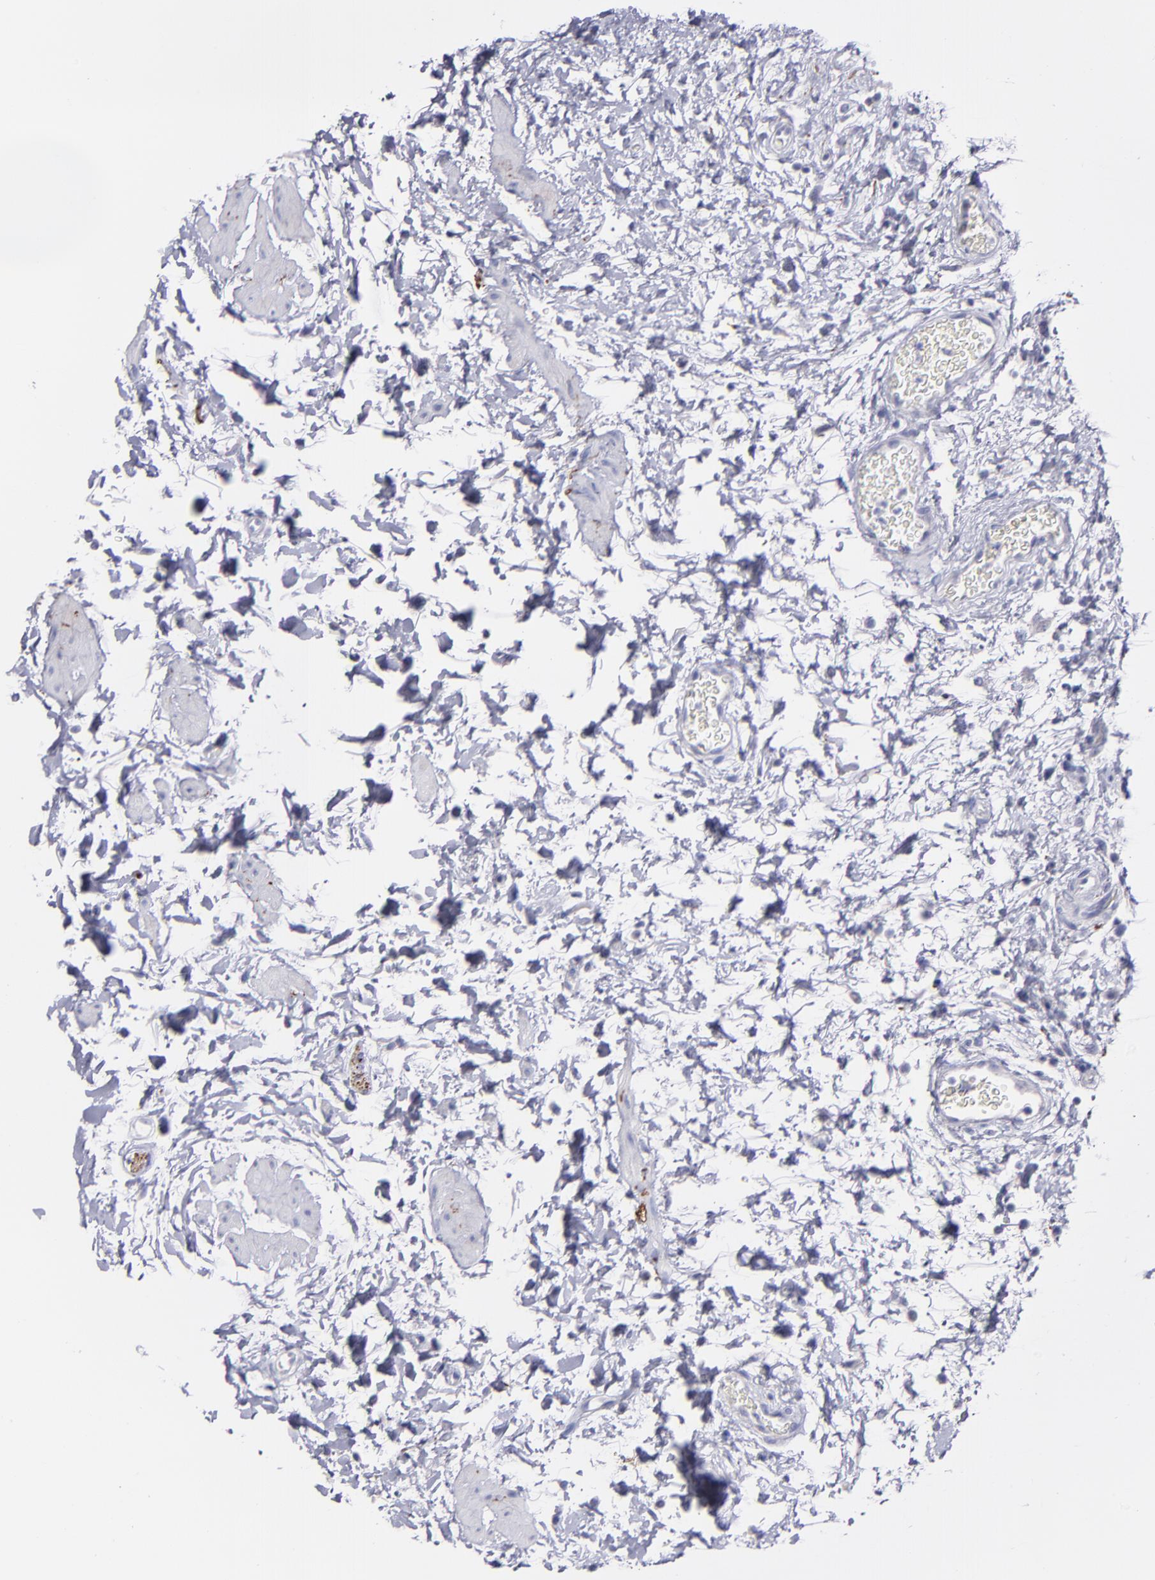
{"staining": {"intensity": "negative", "quantity": "none", "location": "none"}, "tissue": "urinary bladder", "cell_type": "Urothelial cells", "image_type": "normal", "snomed": [{"axis": "morphology", "description": "Normal tissue, NOS"}, {"axis": "topography", "description": "Urinary bladder"}], "caption": "This image is of benign urinary bladder stained with immunohistochemistry to label a protein in brown with the nuclei are counter-stained blue. There is no staining in urothelial cells. (Stains: DAB immunohistochemistry with hematoxylin counter stain, Microscopy: brightfield microscopy at high magnification).", "gene": "SNAP25", "patient": {"sex": "male", "age": 51}}